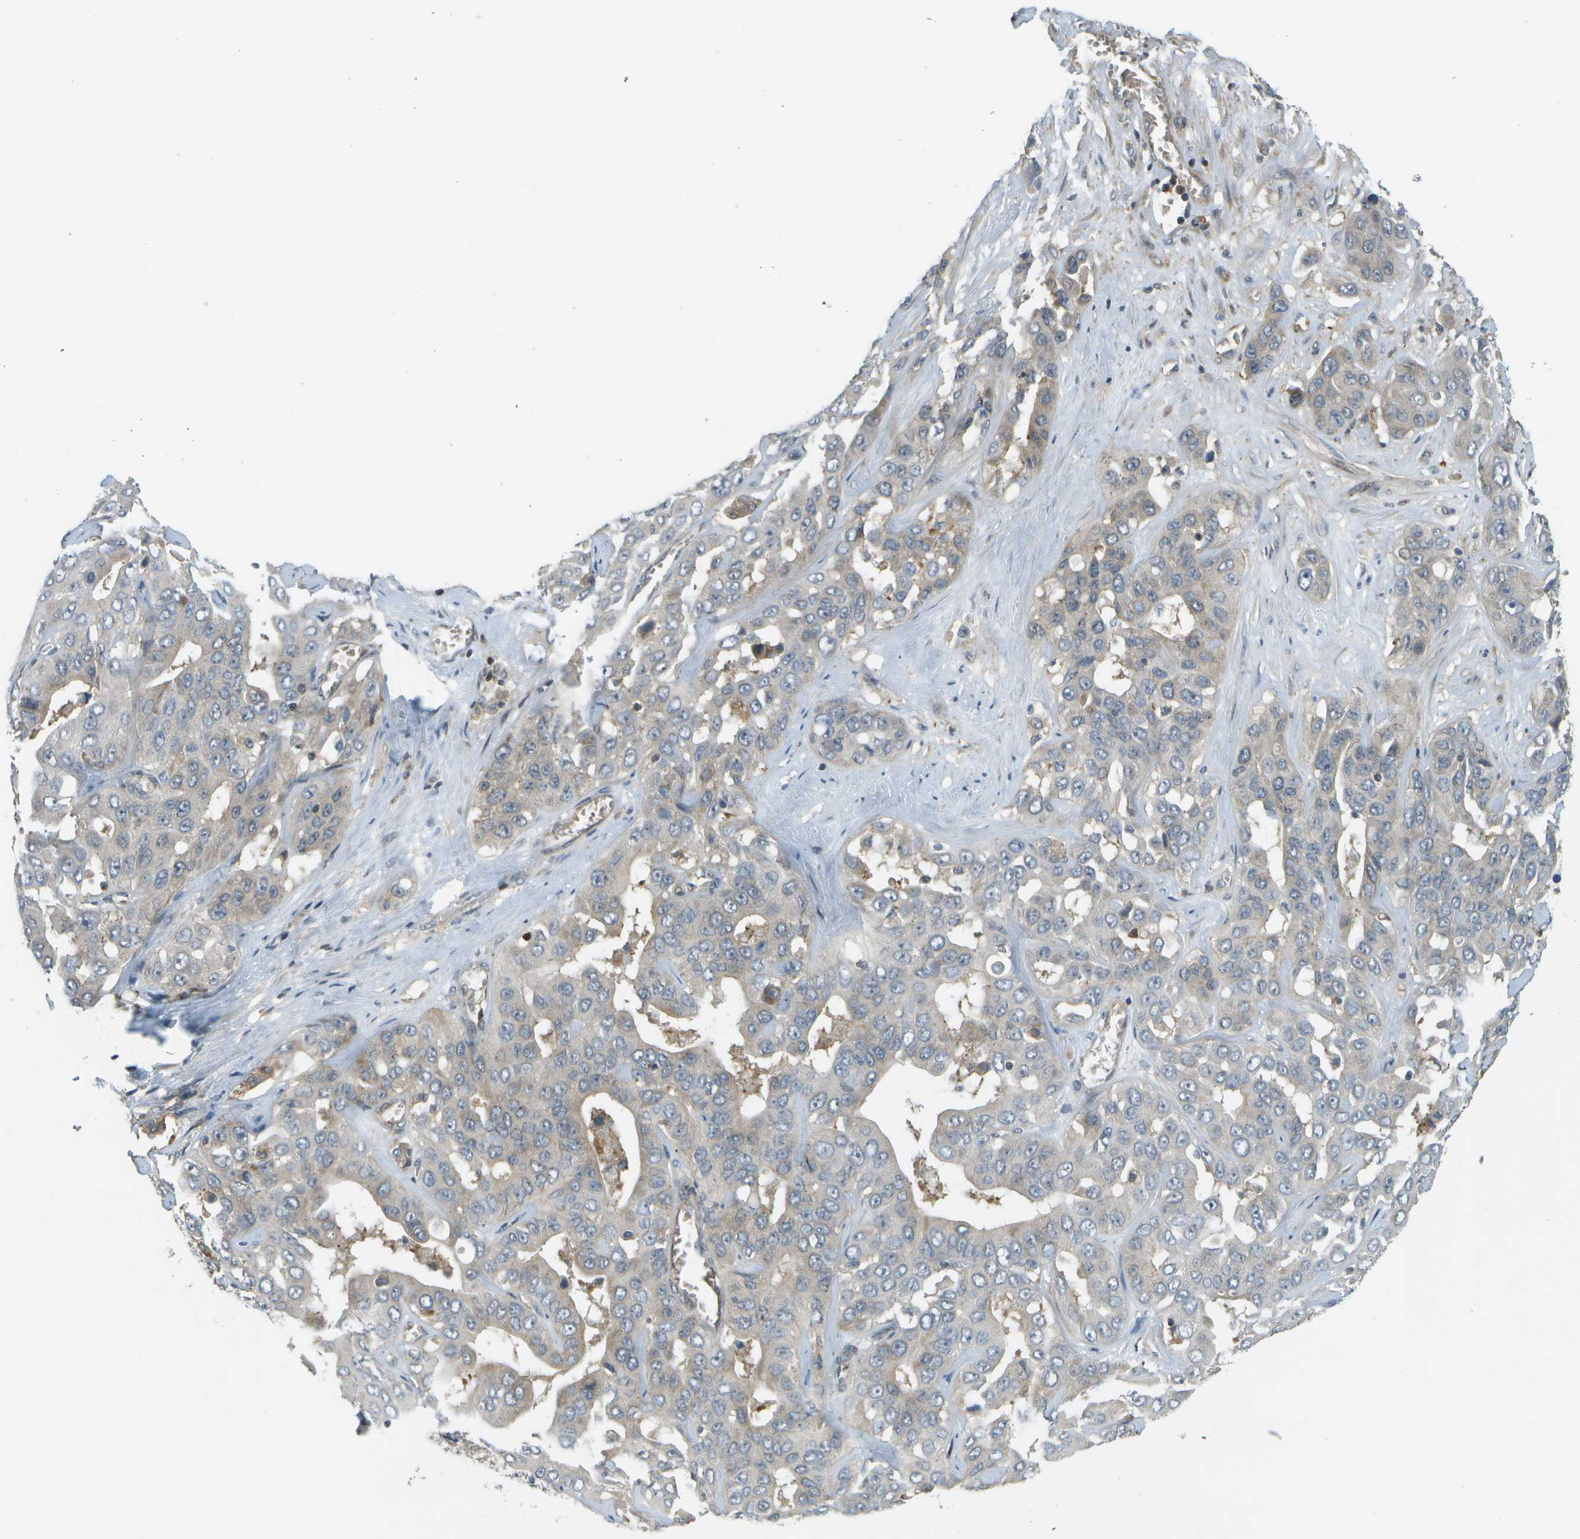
{"staining": {"intensity": "negative", "quantity": "none", "location": "none"}, "tissue": "liver cancer", "cell_type": "Tumor cells", "image_type": "cancer", "snomed": [{"axis": "morphology", "description": "Cholangiocarcinoma"}, {"axis": "topography", "description": "Liver"}], "caption": "A histopathology image of human cholangiocarcinoma (liver) is negative for staining in tumor cells.", "gene": "WNK2", "patient": {"sex": "female", "age": 52}}